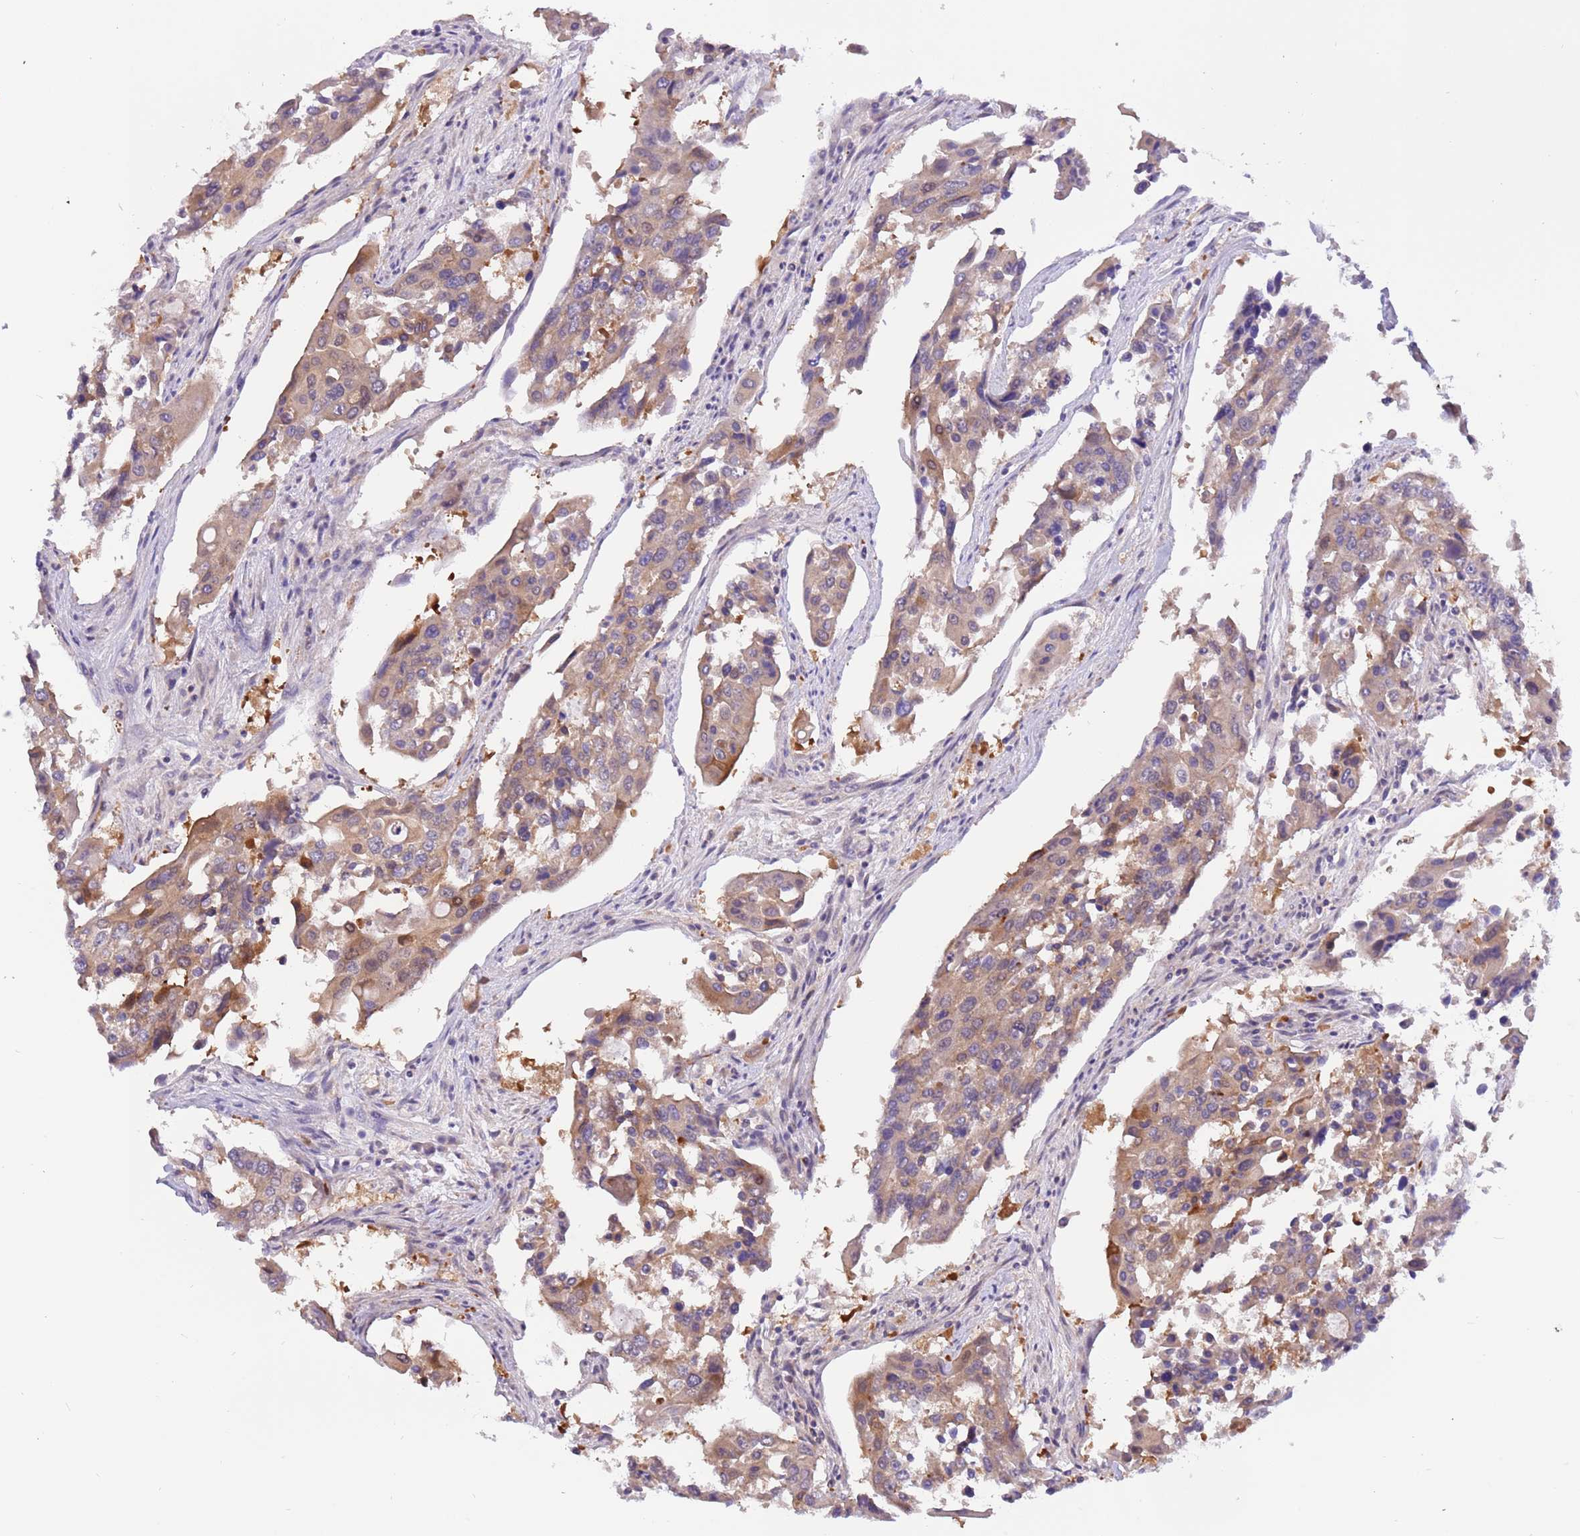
{"staining": {"intensity": "weak", "quantity": "25%-75%", "location": "cytoplasmic/membranous"}, "tissue": "colorectal cancer", "cell_type": "Tumor cells", "image_type": "cancer", "snomed": [{"axis": "morphology", "description": "Adenocarcinoma, NOS"}, {"axis": "topography", "description": "Colon"}], "caption": "Human colorectal cancer stained with a protein marker reveals weak staining in tumor cells.", "gene": "STIP1", "patient": {"sex": "male", "age": 77}}